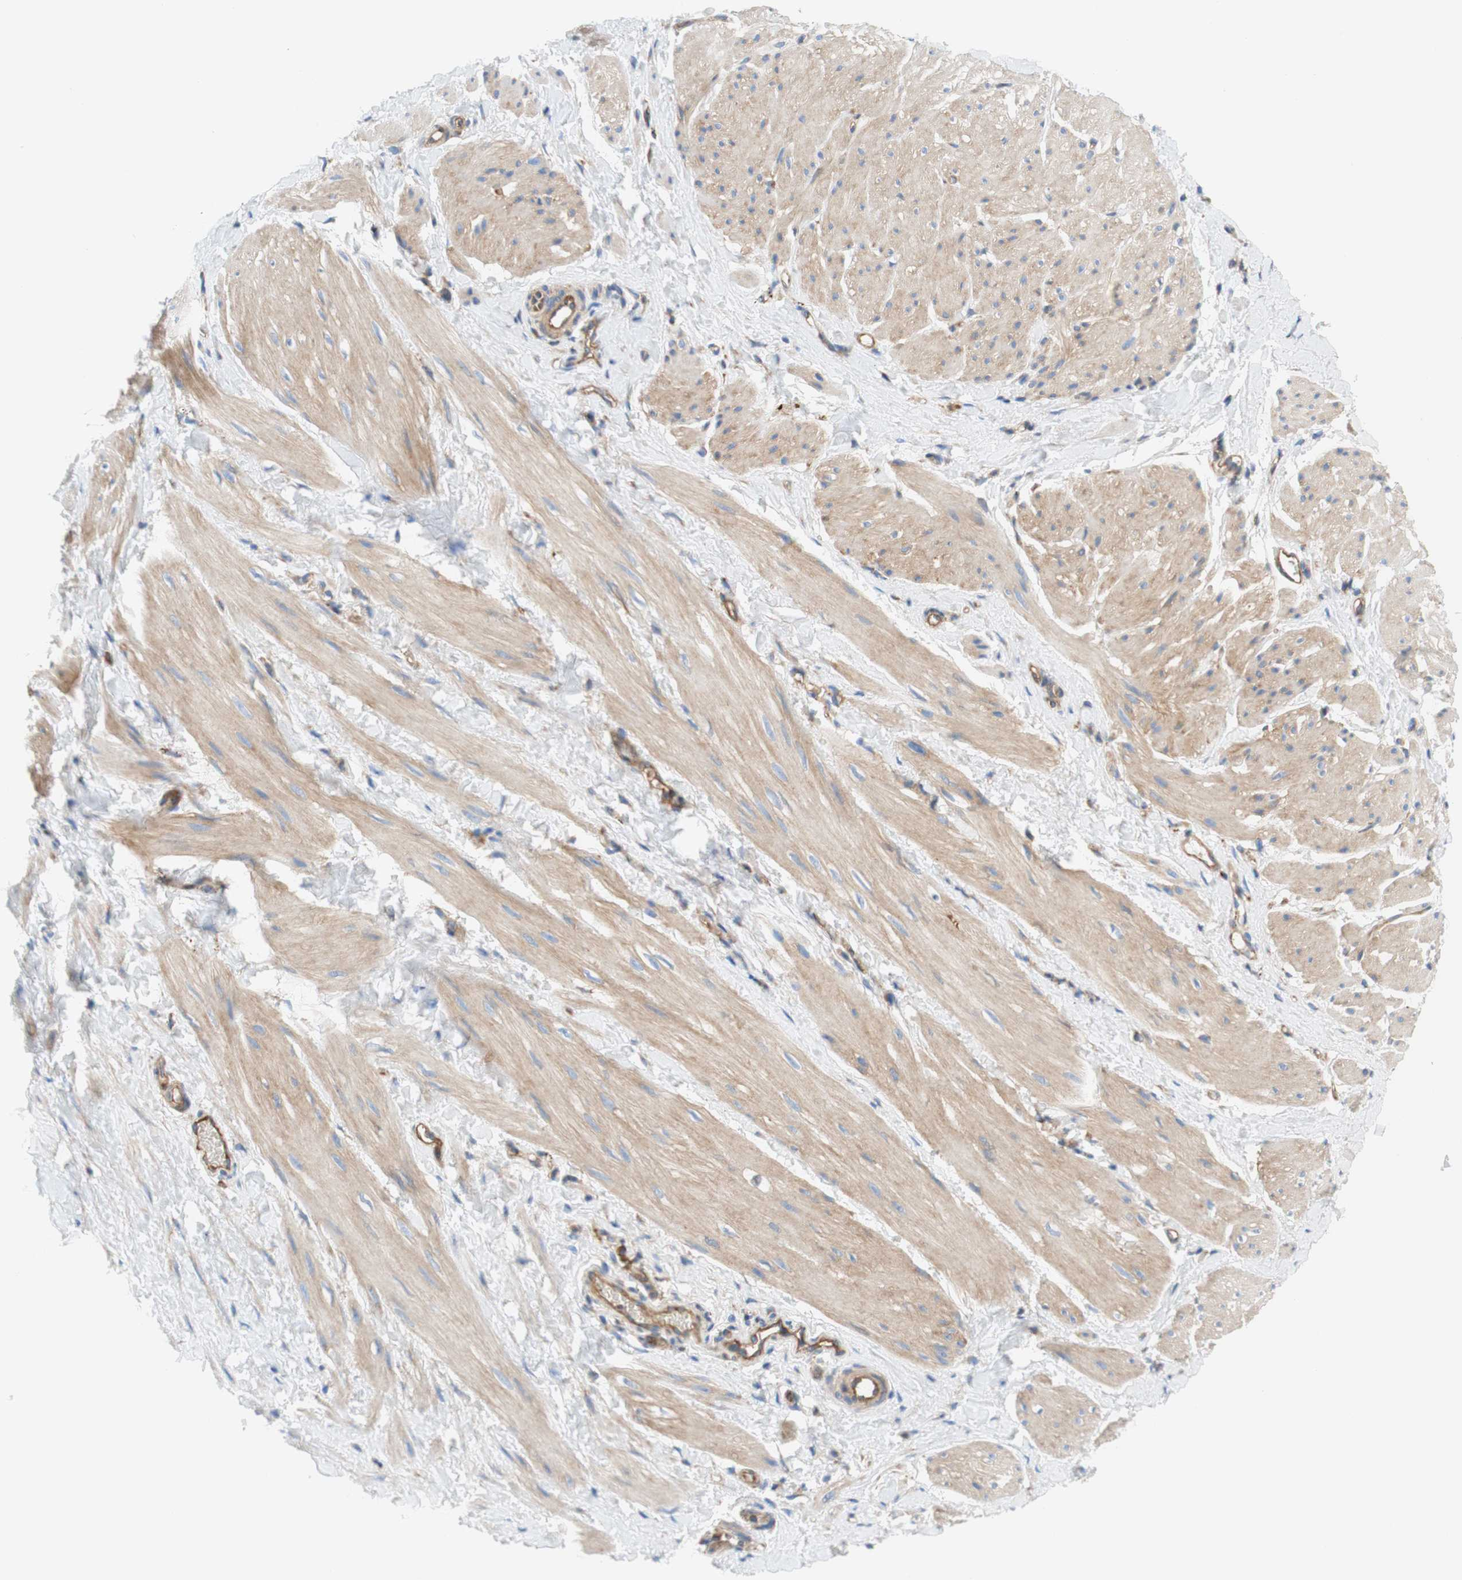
{"staining": {"intensity": "weak", "quantity": ">75%", "location": "cytoplasmic/membranous"}, "tissue": "smooth muscle", "cell_type": "Smooth muscle cells", "image_type": "normal", "snomed": [{"axis": "morphology", "description": "Normal tissue, NOS"}, {"axis": "topography", "description": "Smooth muscle"}], "caption": "DAB immunohistochemical staining of unremarkable smooth muscle displays weak cytoplasmic/membranous protein staining in about >75% of smooth muscle cells.", "gene": "STOM", "patient": {"sex": "male", "age": 16}}